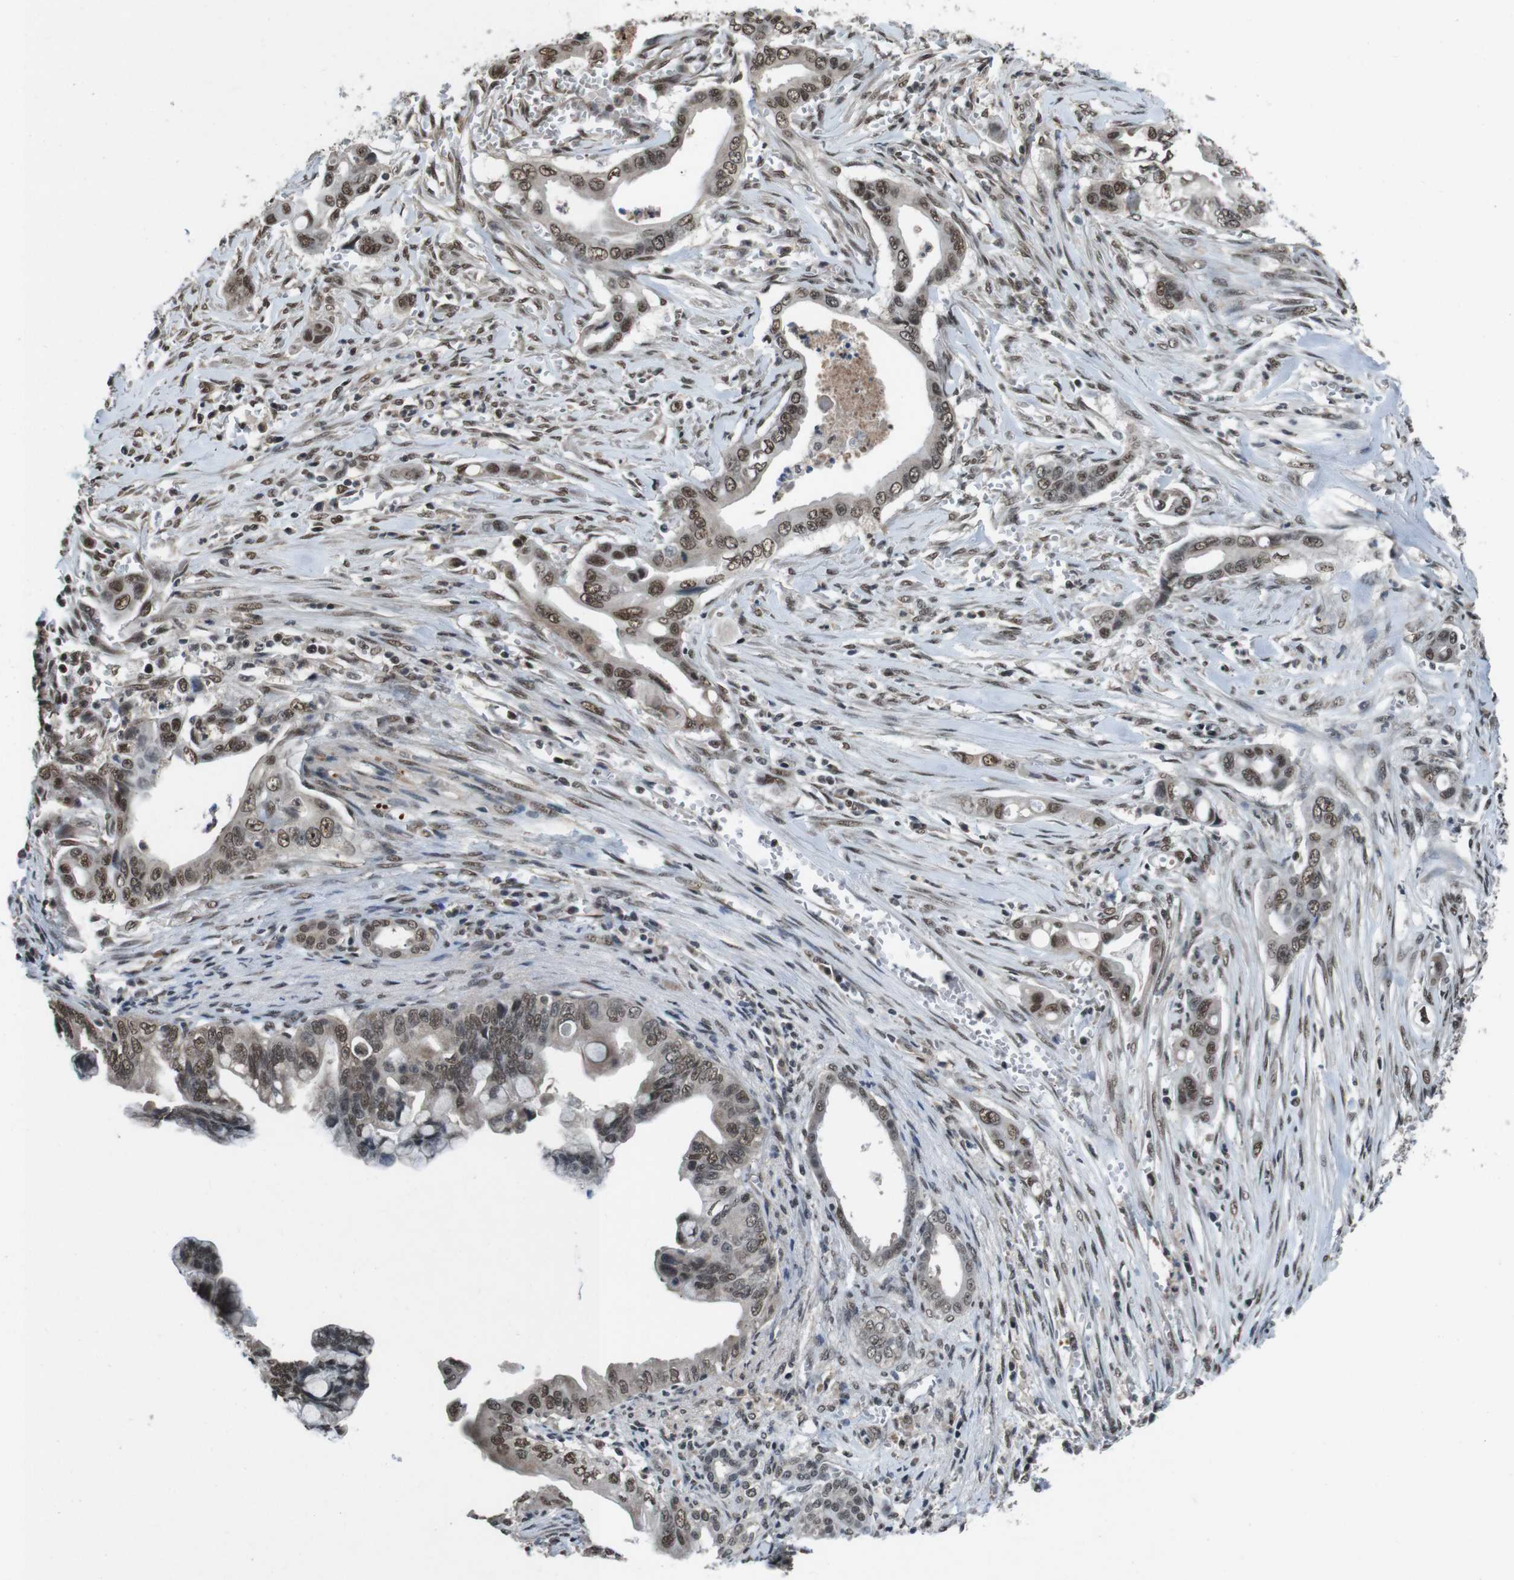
{"staining": {"intensity": "moderate", "quantity": ">75%", "location": "nuclear"}, "tissue": "pancreatic cancer", "cell_type": "Tumor cells", "image_type": "cancer", "snomed": [{"axis": "morphology", "description": "Adenocarcinoma, NOS"}, {"axis": "topography", "description": "Pancreas"}], "caption": "Moderate nuclear expression is present in about >75% of tumor cells in pancreatic cancer. The staining was performed using DAB (3,3'-diaminobenzidine) to visualize the protein expression in brown, while the nuclei were stained in blue with hematoxylin (Magnification: 20x).", "gene": "NR4A2", "patient": {"sex": "male", "age": 59}}